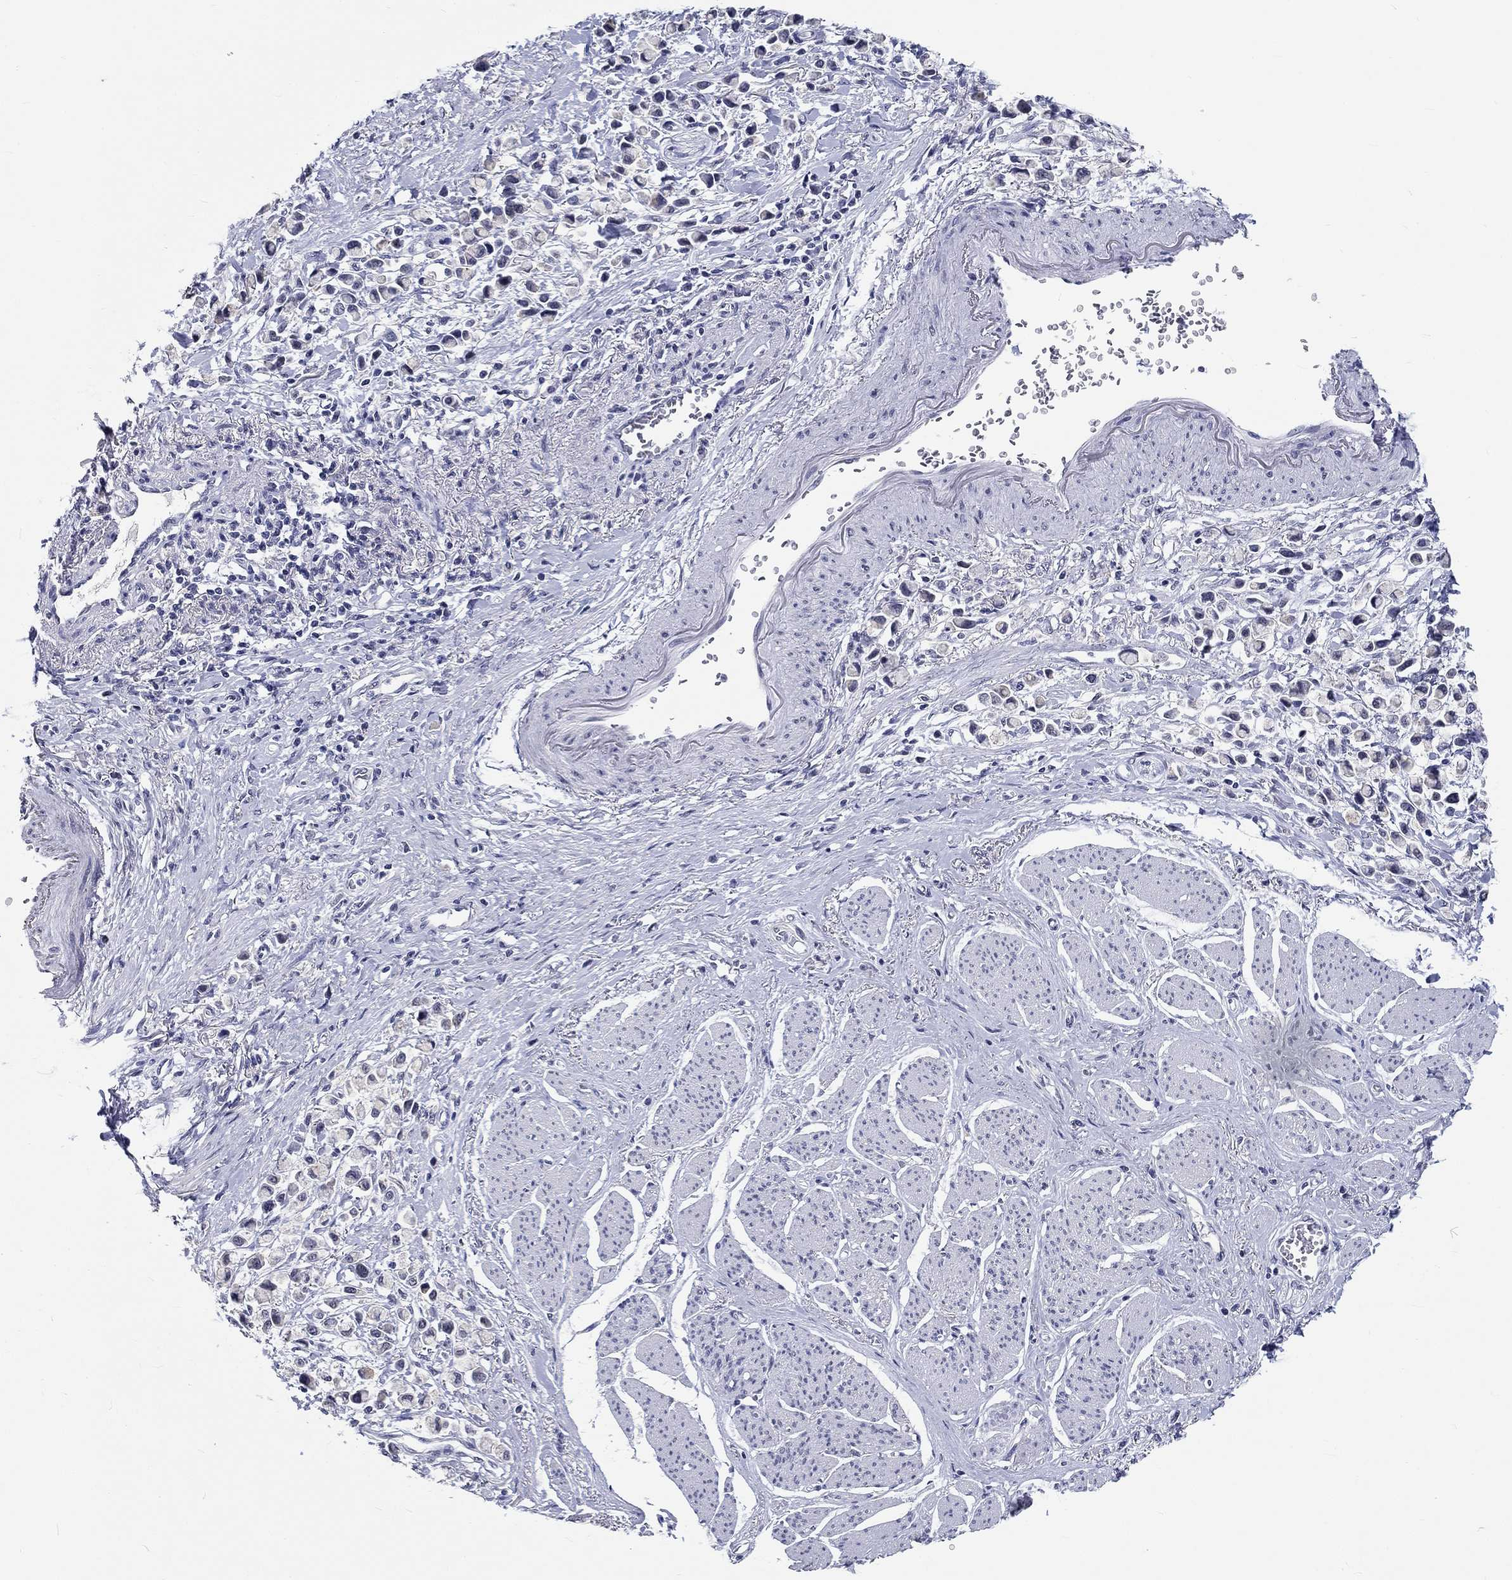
{"staining": {"intensity": "negative", "quantity": "none", "location": "none"}, "tissue": "stomach cancer", "cell_type": "Tumor cells", "image_type": "cancer", "snomed": [{"axis": "morphology", "description": "Adenocarcinoma, NOS"}, {"axis": "topography", "description": "Stomach"}], "caption": "Photomicrograph shows no protein positivity in tumor cells of adenocarcinoma (stomach) tissue. (Brightfield microscopy of DAB (3,3'-diaminobenzidine) IHC at high magnification).", "gene": "GRIN1", "patient": {"sex": "female", "age": 81}}